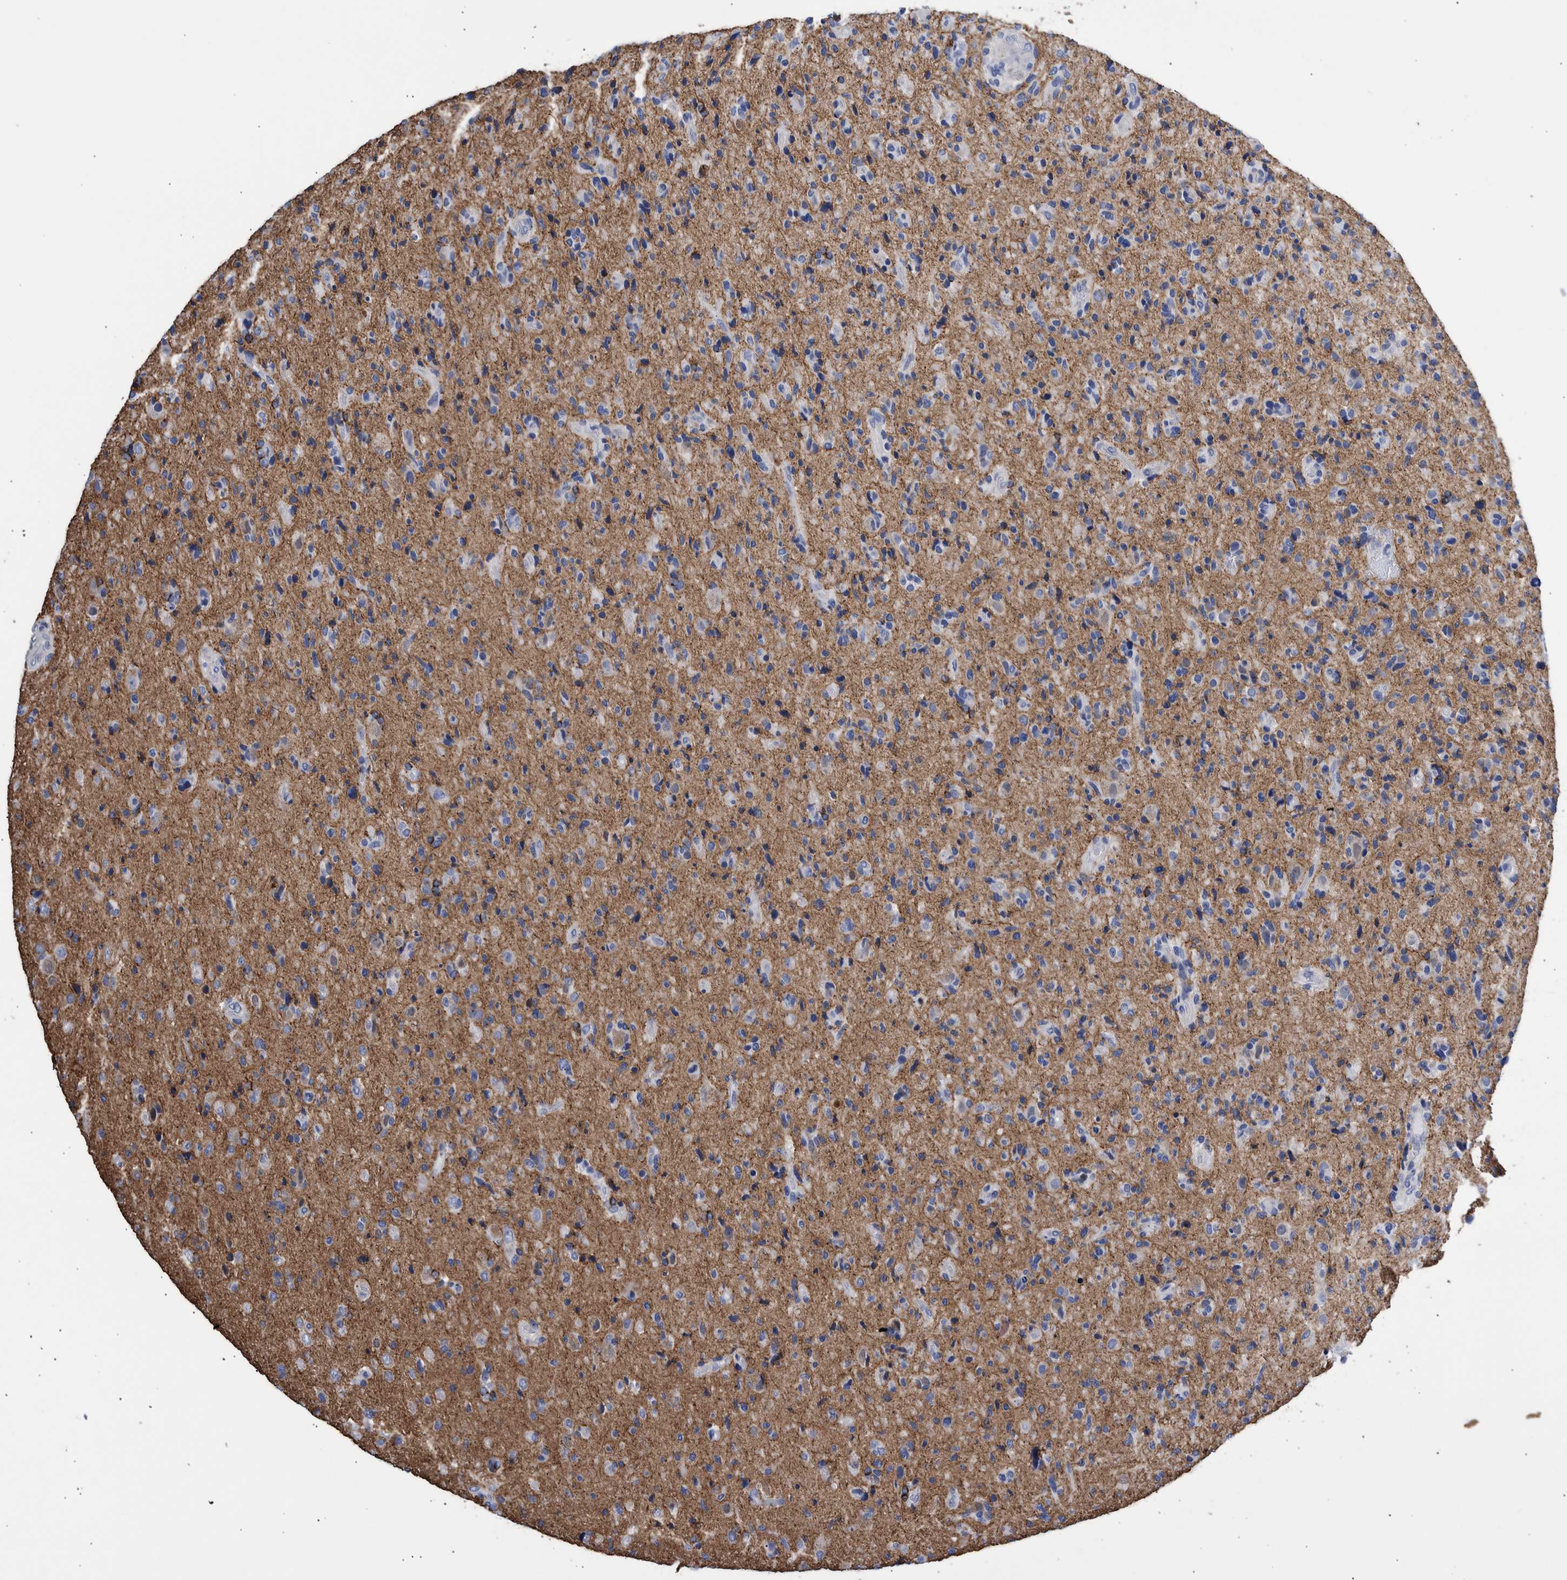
{"staining": {"intensity": "negative", "quantity": "none", "location": "none"}, "tissue": "glioma", "cell_type": "Tumor cells", "image_type": "cancer", "snomed": [{"axis": "morphology", "description": "Glioma, malignant, High grade"}, {"axis": "topography", "description": "Brain"}], "caption": "A high-resolution histopathology image shows immunohistochemistry staining of malignant glioma (high-grade), which exhibits no significant positivity in tumor cells.", "gene": "PPP3CC", "patient": {"sex": "male", "age": 72}}